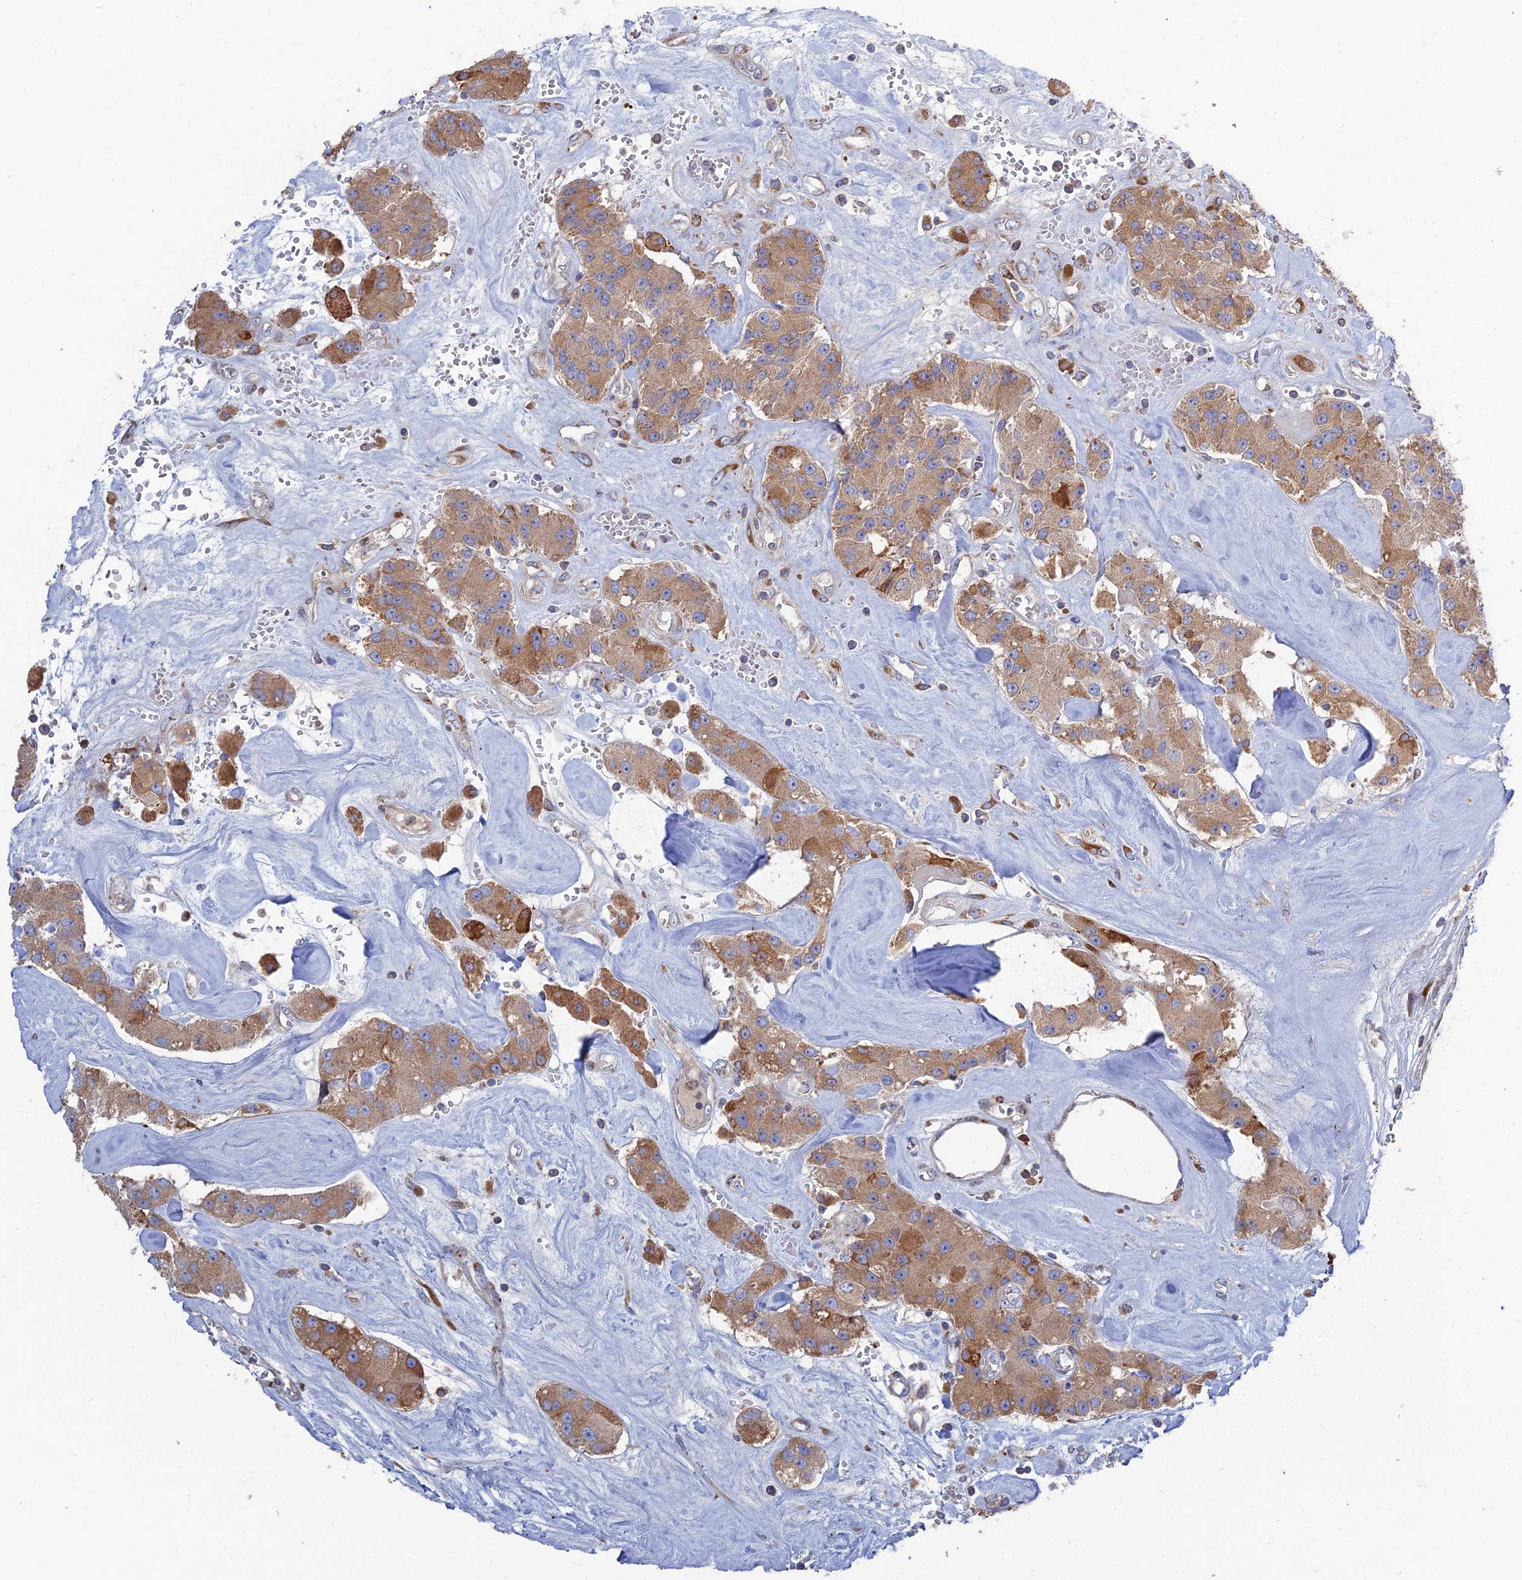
{"staining": {"intensity": "moderate", "quantity": ">75%", "location": "cytoplasmic/membranous"}, "tissue": "carcinoid", "cell_type": "Tumor cells", "image_type": "cancer", "snomed": [{"axis": "morphology", "description": "Carcinoid, malignant, NOS"}, {"axis": "topography", "description": "Pancreas"}], "caption": "Immunohistochemistry (DAB (3,3'-diaminobenzidine)) staining of human carcinoid shows moderate cytoplasmic/membranous protein staining in about >75% of tumor cells. (brown staining indicates protein expression, while blue staining denotes nuclei).", "gene": "TRAPPC6A", "patient": {"sex": "male", "age": 41}}